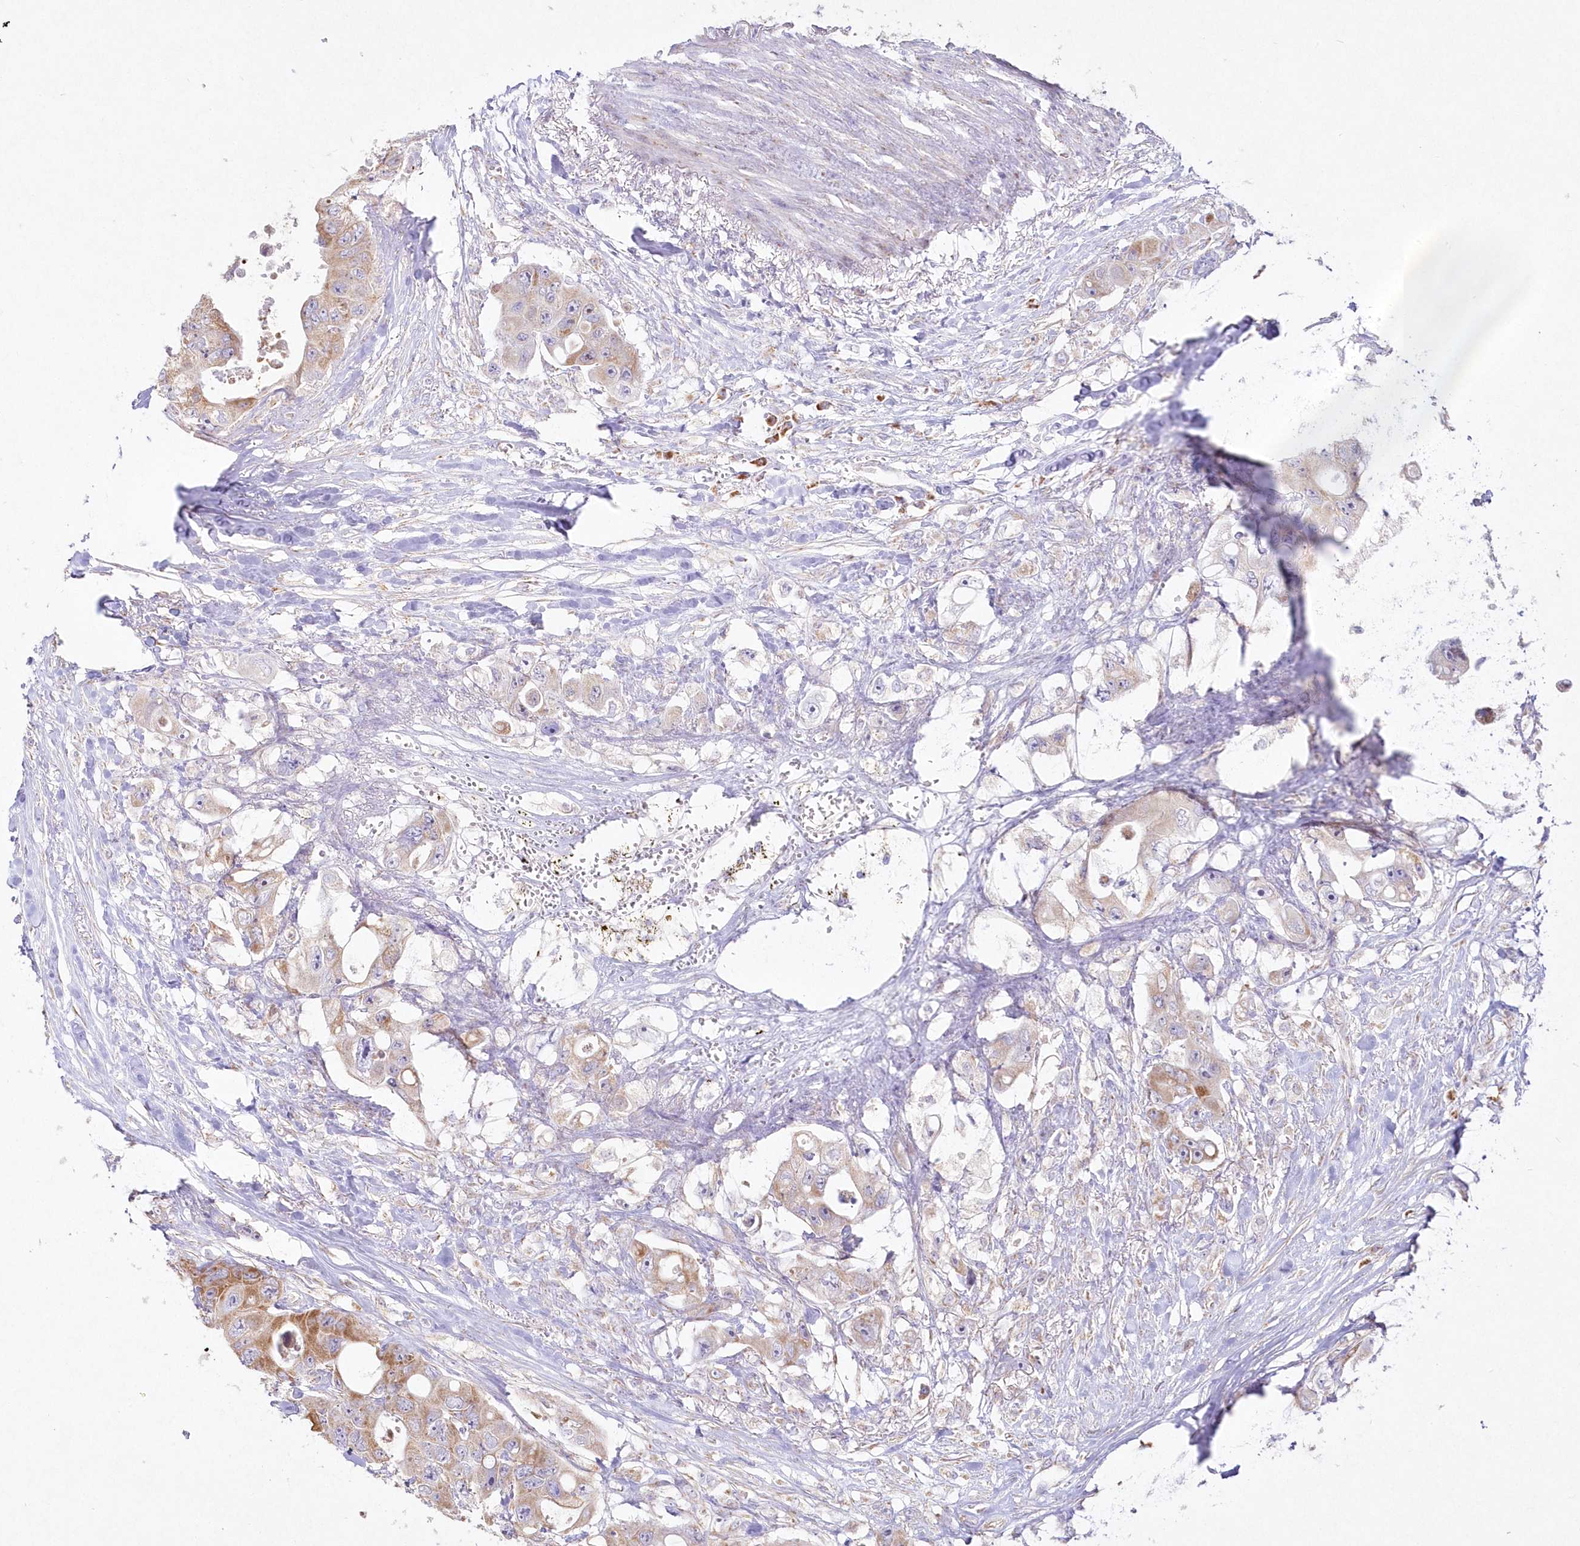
{"staining": {"intensity": "moderate", "quantity": "<25%", "location": "cytoplasmic/membranous"}, "tissue": "colorectal cancer", "cell_type": "Tumor cells", "image_type": "cancer", "snomed": [{"axis": "morphology", "description": "Adenocarcinoma, NOS"}, {"axis": "topography", "description": "Colon"}], "caption": "Colorectal cancer tissue shows moderate cytoplasmic/membranous positivity in about <25% of tumor cells", "gene": "DNA2", "patient": {"sex": "female", "age": 46}}